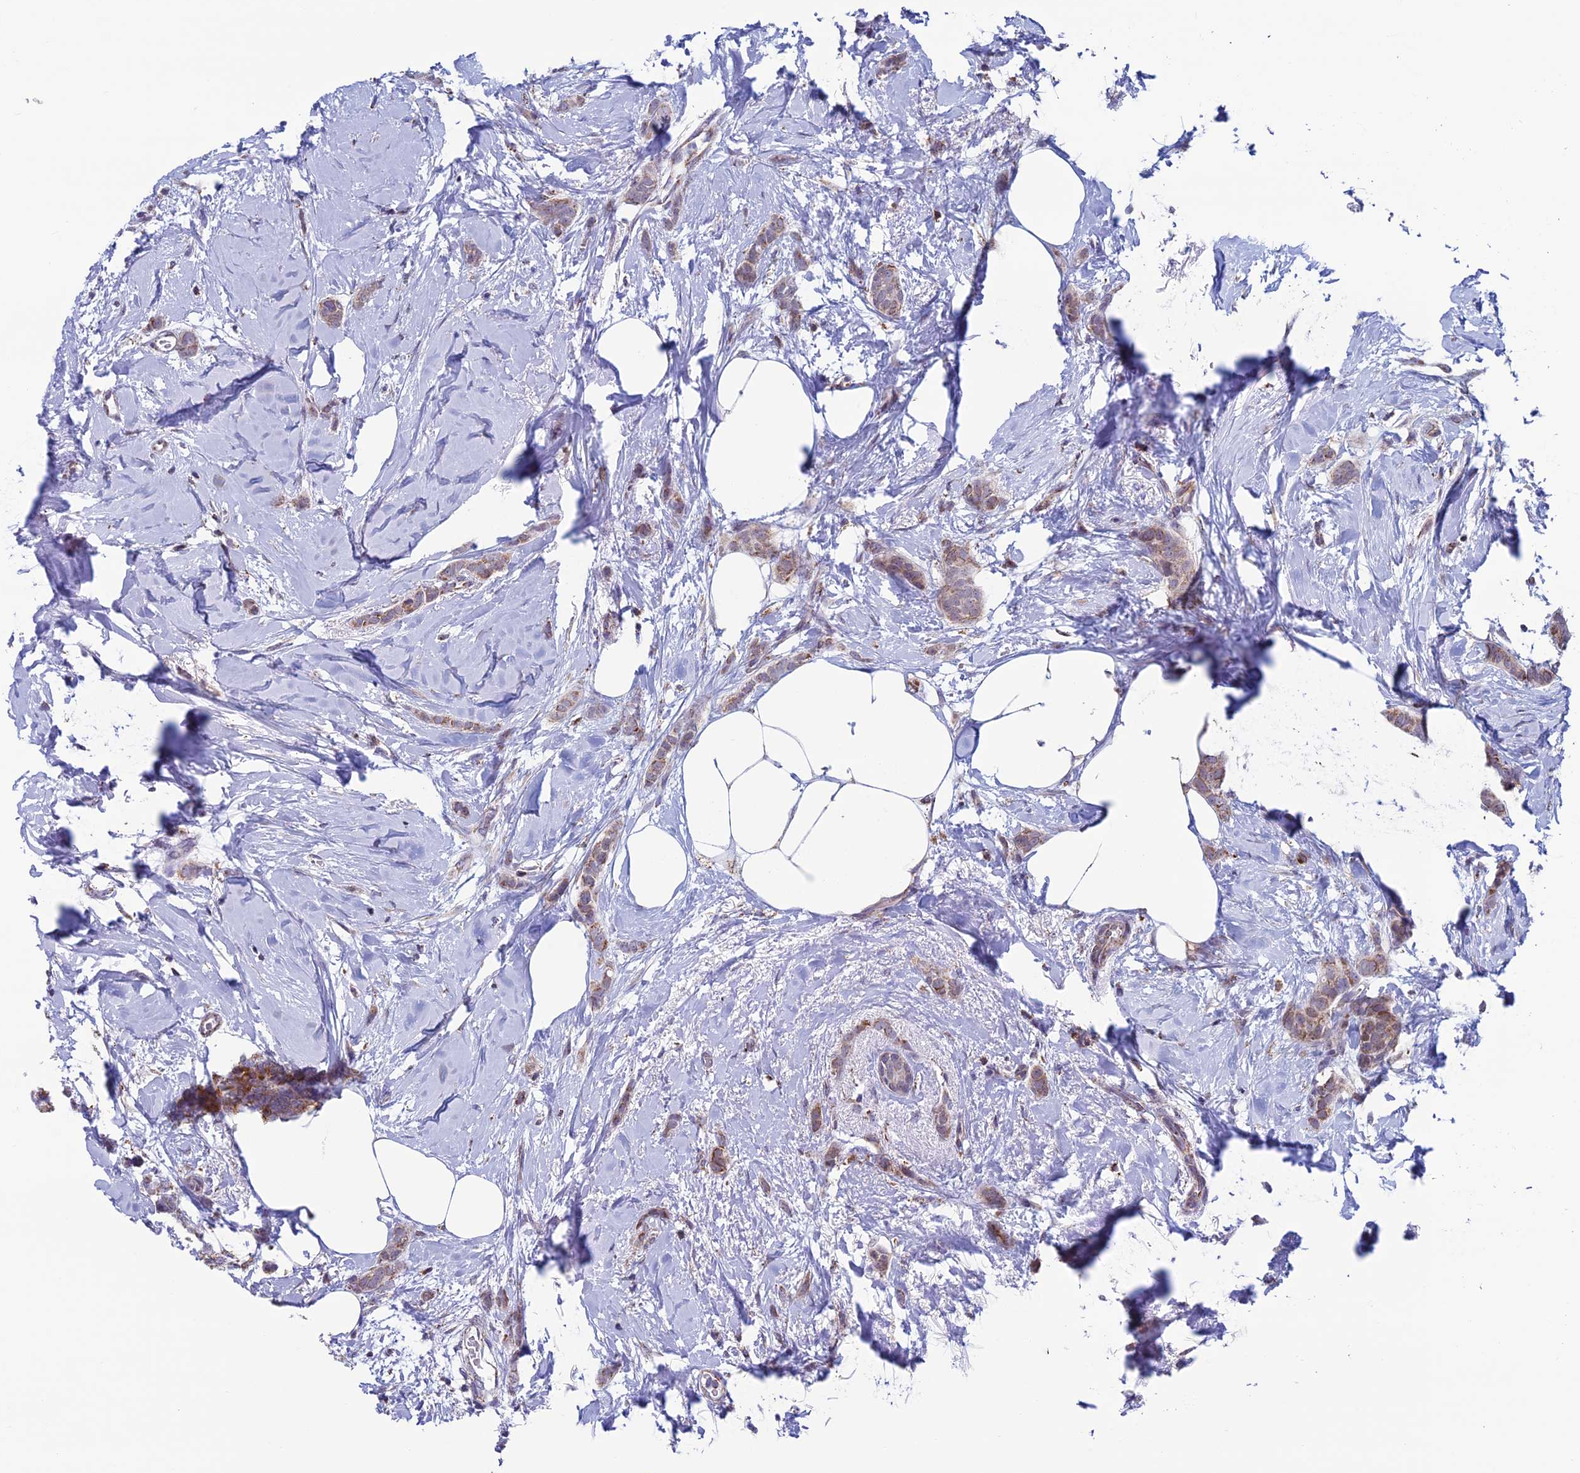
{"staining": {"intensity": "moderate", "quantity": ">75%", "location": "cytoplasmic/membranous"}, "tissue": "breast cancer", "cell_type": "Tumor cells", "image_type": "cancer", "snomed": [{"axis": "morphology", "description": "Duct carcinoma"}, {"axis": "topography", "description": "Breast"}], "caption": "IHC micrograph of neoplastic tissue: human breast cancer (intraductal carcinoma) stained using IHC displays medium levels of moderate protein expression localized specifically in the cytoplasmic/membranous of tumor cells, appearing as a cytoplasmic/membranous brown color.", "gene": "ZNG1B", "patient": {"sex": "female", "age": 72}}